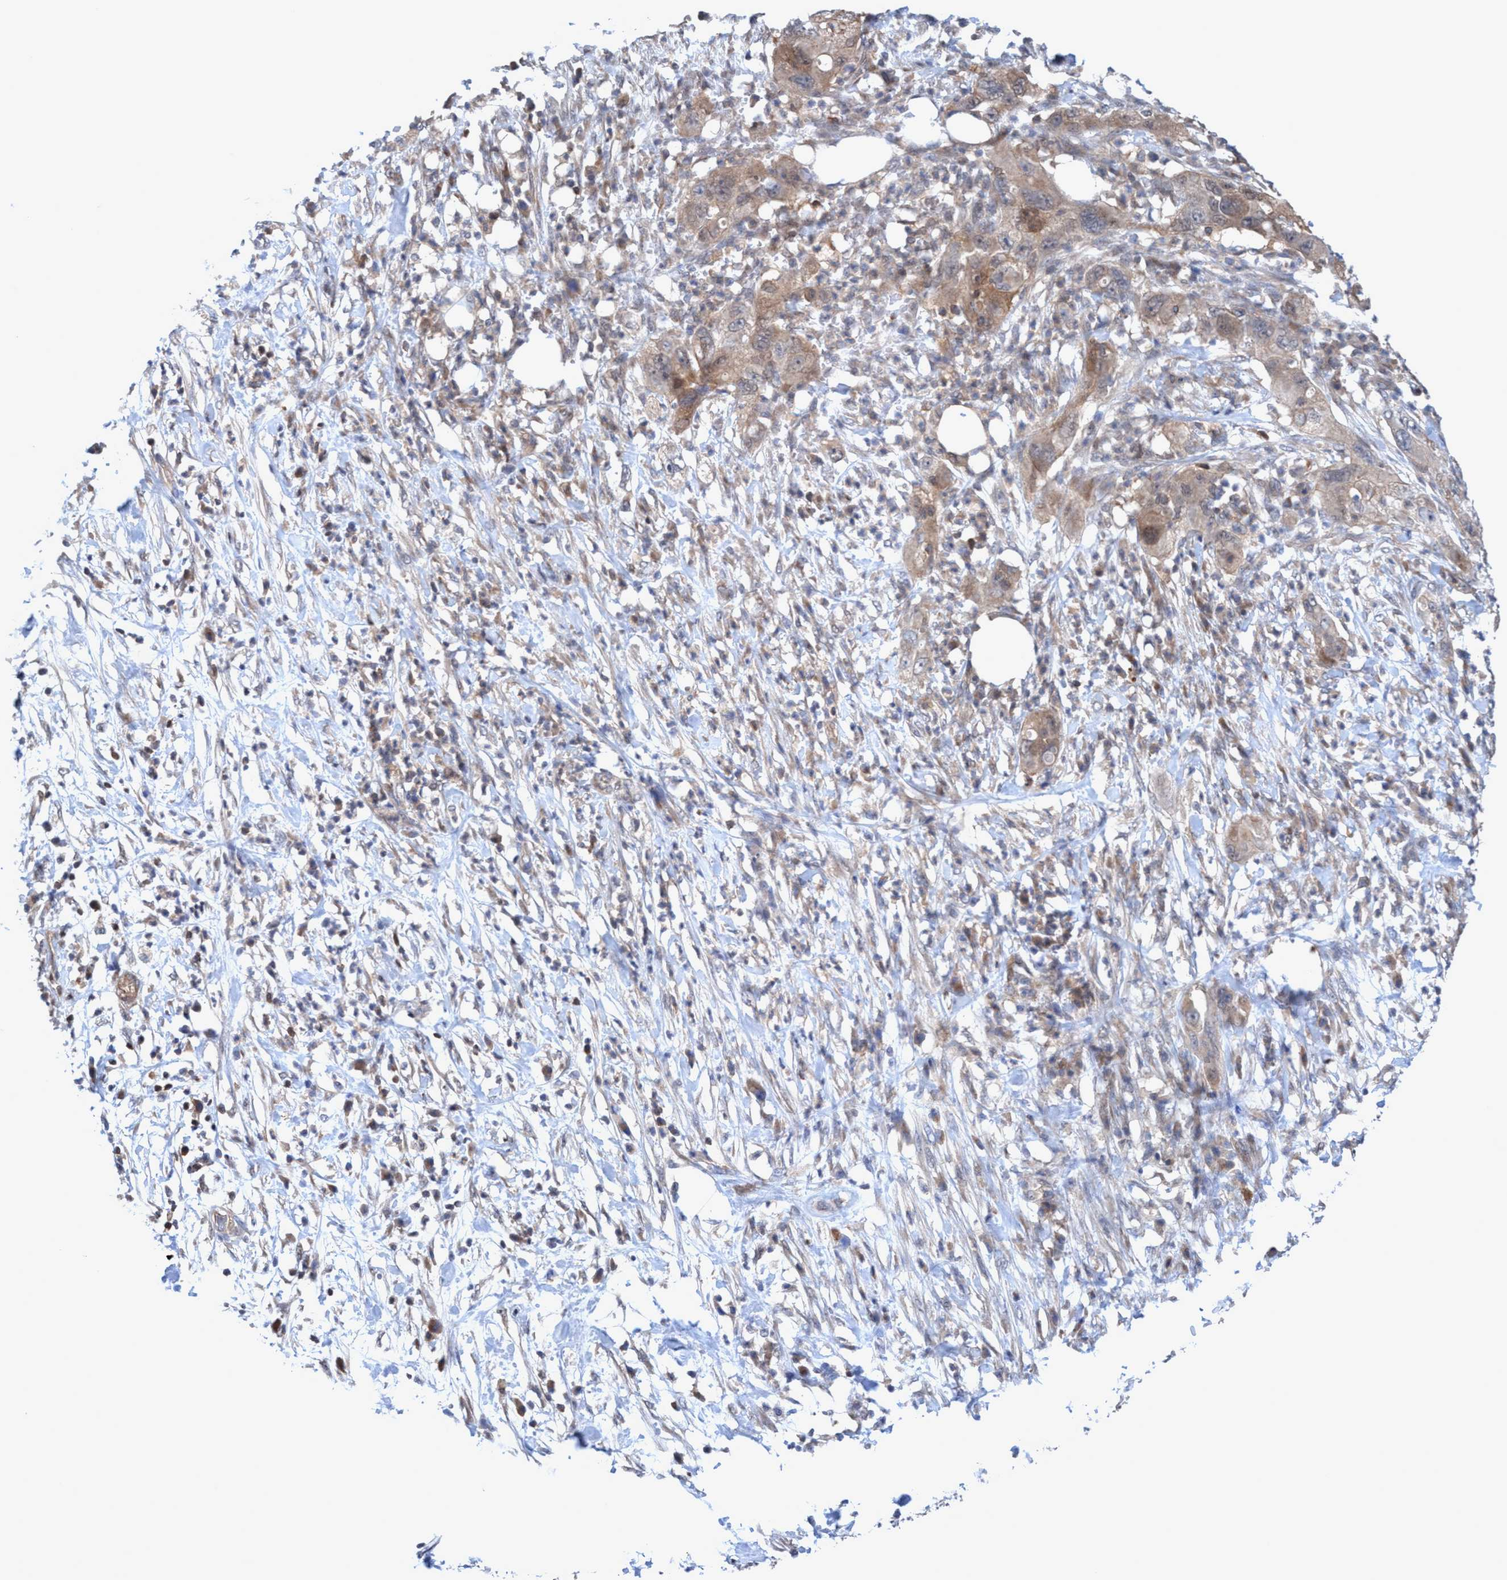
{"staining": {"intensity": "weak", "quantity": ">75%", "location": "cytoplasmic/membranous"}, "tissue": "pancreatic cancer", "cell_type": "Tumor cells", "image_type": "cancer", "snomed": [{"axis": "morphology", "description": "Adenocarcinoma, NOS"}, {"axis": "topography", "description": "Pancreas"}], "caption": "This image reveals immunohistochemistry (IHC) staining of adenocarcinoma (pancreatic), with low weak cytoplasmic/membranous staining in approximately >75% of tumor cells.", "gene": "GLOD4", "patient": {"sex": "female", "age": 78}}